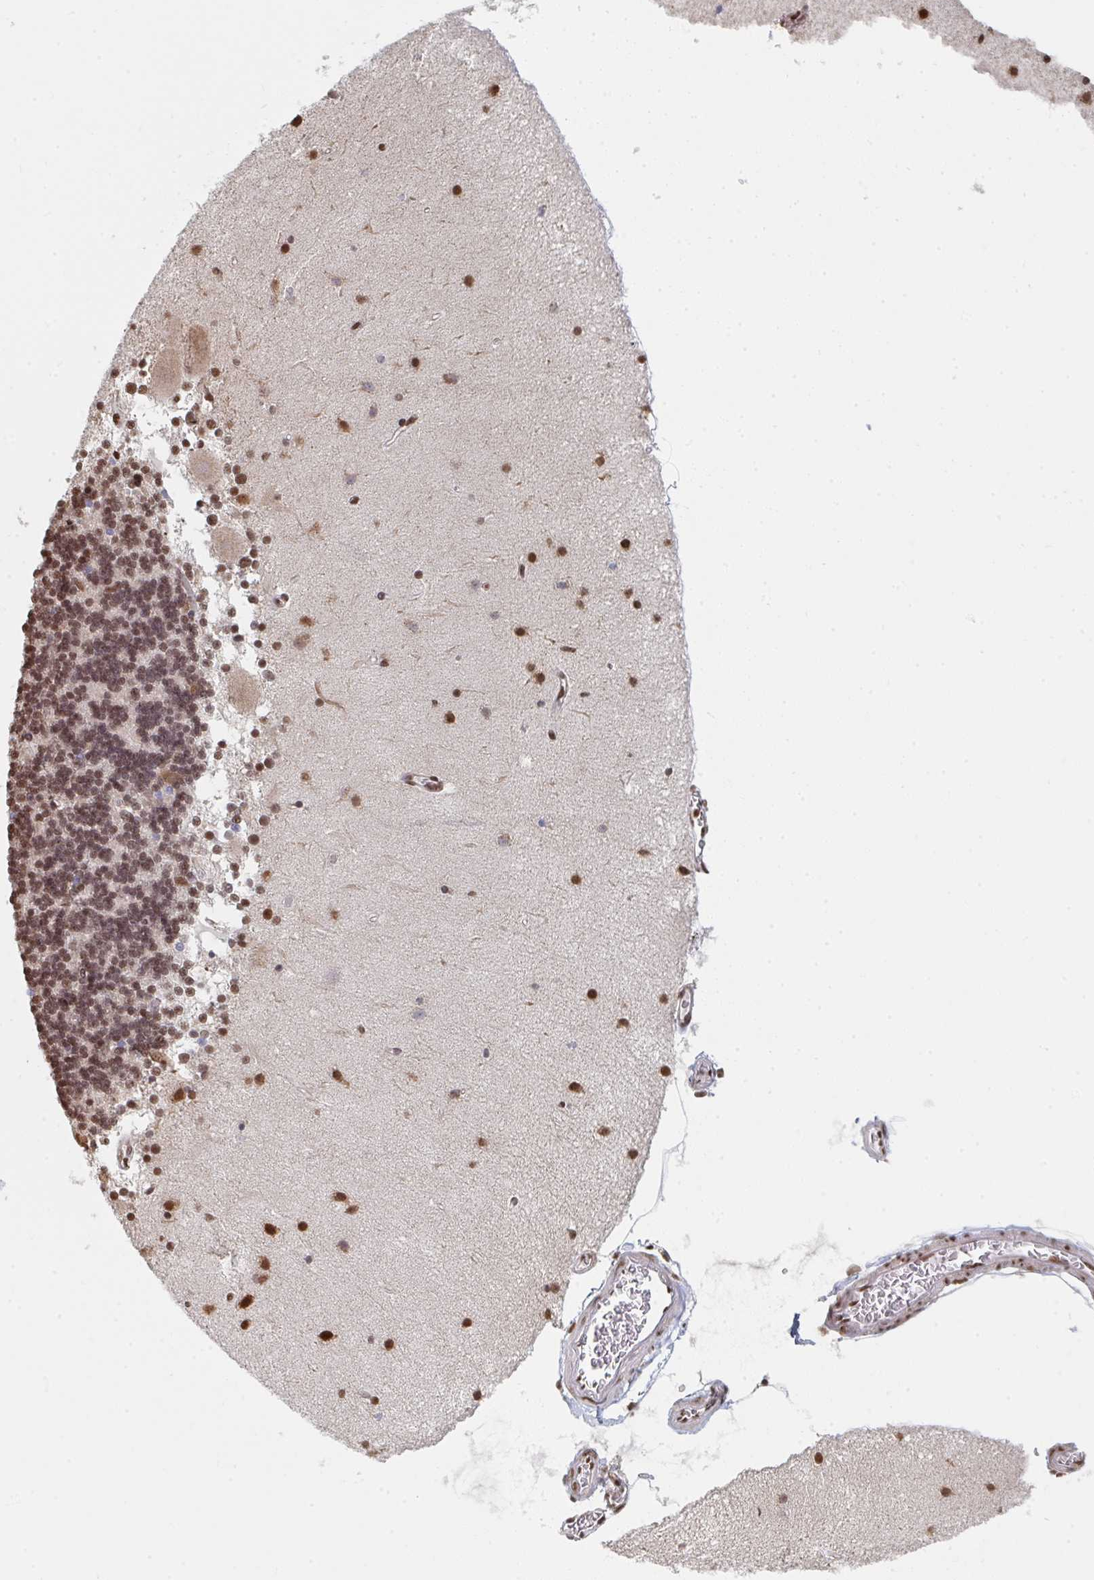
{"staining": {"intensity": "moderate", "quantity": "25%-75%", "location": "nuclear"}, "tissue": "cerebellum", "cell_type": "Cells in granular layer", "image_type": "normal", "snomed": [{"axis": "morphology", "description": "Normal tissue, NOS"}, {"axis": "topography", "description": "Cerebellum"}], "caption": "Immunohistochemistry (IHC) micrograph of benign cerebellum stained for a protein (brown), which displays medium levels of moderate nuclear positivity in about 25%-75% of cells in granular layer.", "gene": "MBNL1", "patient": {"sex": "female", "age": 54}}